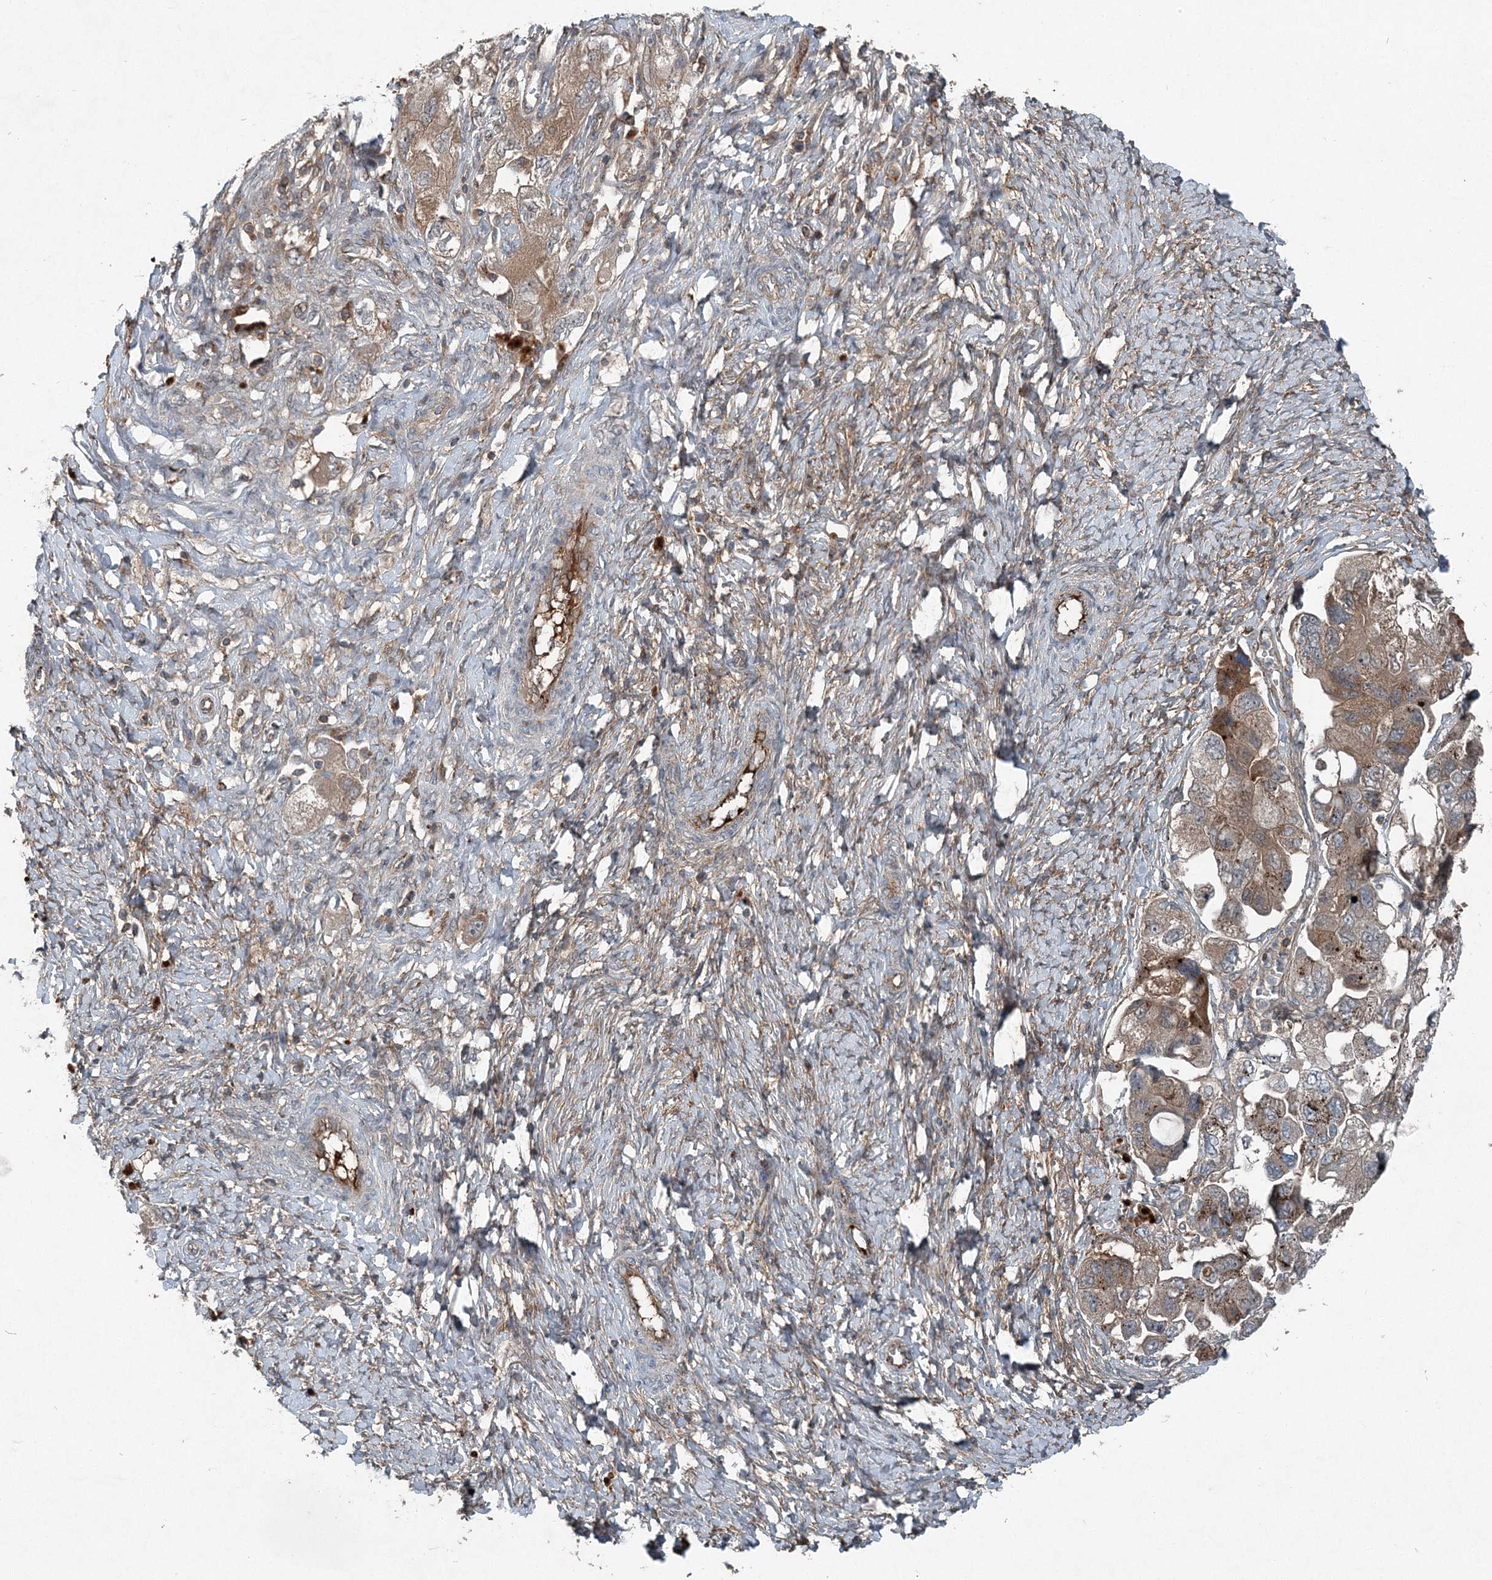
{"staining": {"intensity": "weak", "quantity": "25%-75%", "location": "cytoplasmic/membranous"}, "tissue": "ovarian cancer", "cell_type": "Tumor cells", "image_type": "cancer", "snomed": [{"axis": "morphology", "description": "Carcinoma, NOS"}, {"axis": "morphology", "description": "Cystadenocarcinoma, serous, NOS"}, {"axis": "topography", "description": "Ovary"}], "caption": "A low amount of weak cytoplasmic/membranous positivity is seen in about 25%-75% of tumor cells in serous cystadenocarcinoma (ovarian) tissue. (Brightfield microscopy of DAB IHC at high magnification).", "gene": "ABHD14B", "patient": {"sex": "female", "age": 69}}